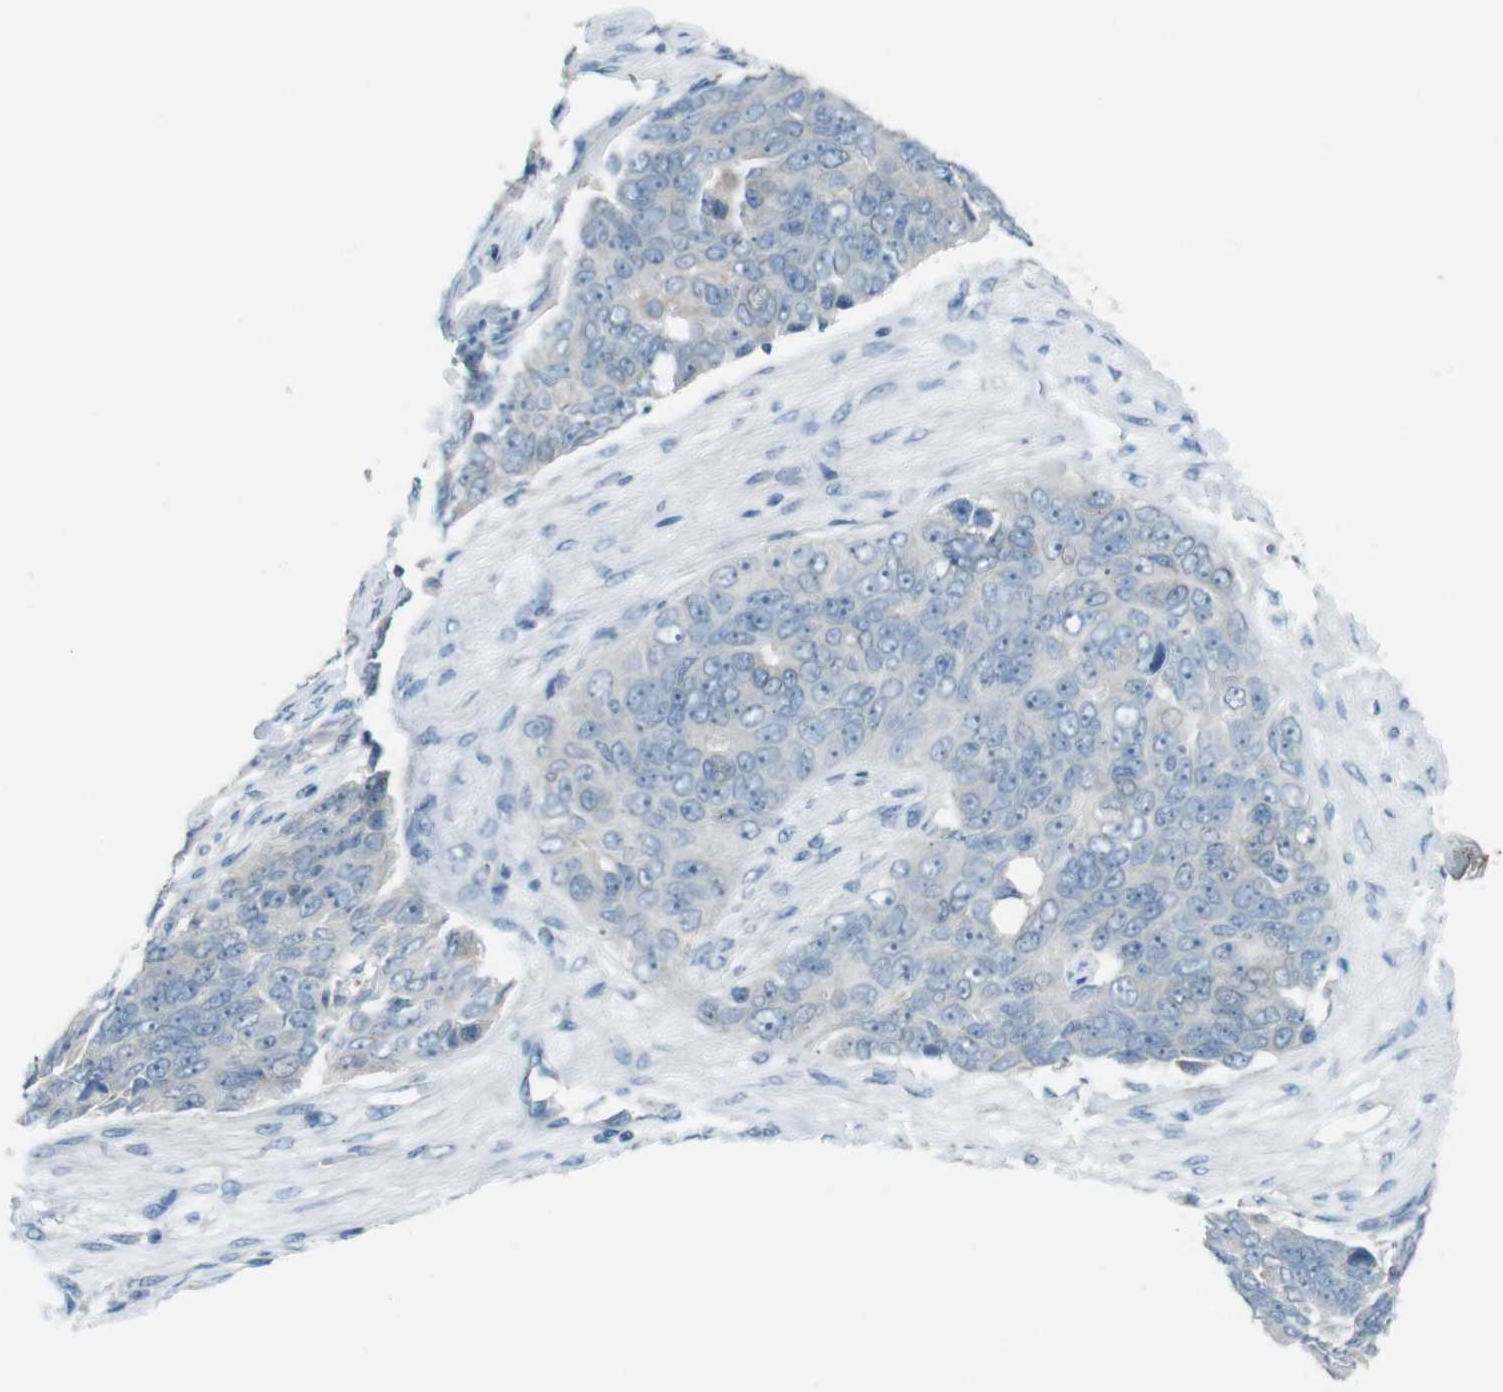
{"staining": {"intensity": "negative", "quantity": "none", "location": "none"}, "tissue": "ovarian cancer", "cell_type": "Tumor cells", "image_type": "cancer", "snomed": [{"axis": "morphology", "description": "Carcinoma, endometroid"}, {"axis": "topography", "description": "Ovary"}], "caption": "This is a photomicrograph of immunohistochemistry (IHC) staining of endometroid carcinoma (ovarian), which shows no expression in tumor cells.", "gene": "ENTPD7", "patient": {"sex": "female", "age": 51}}